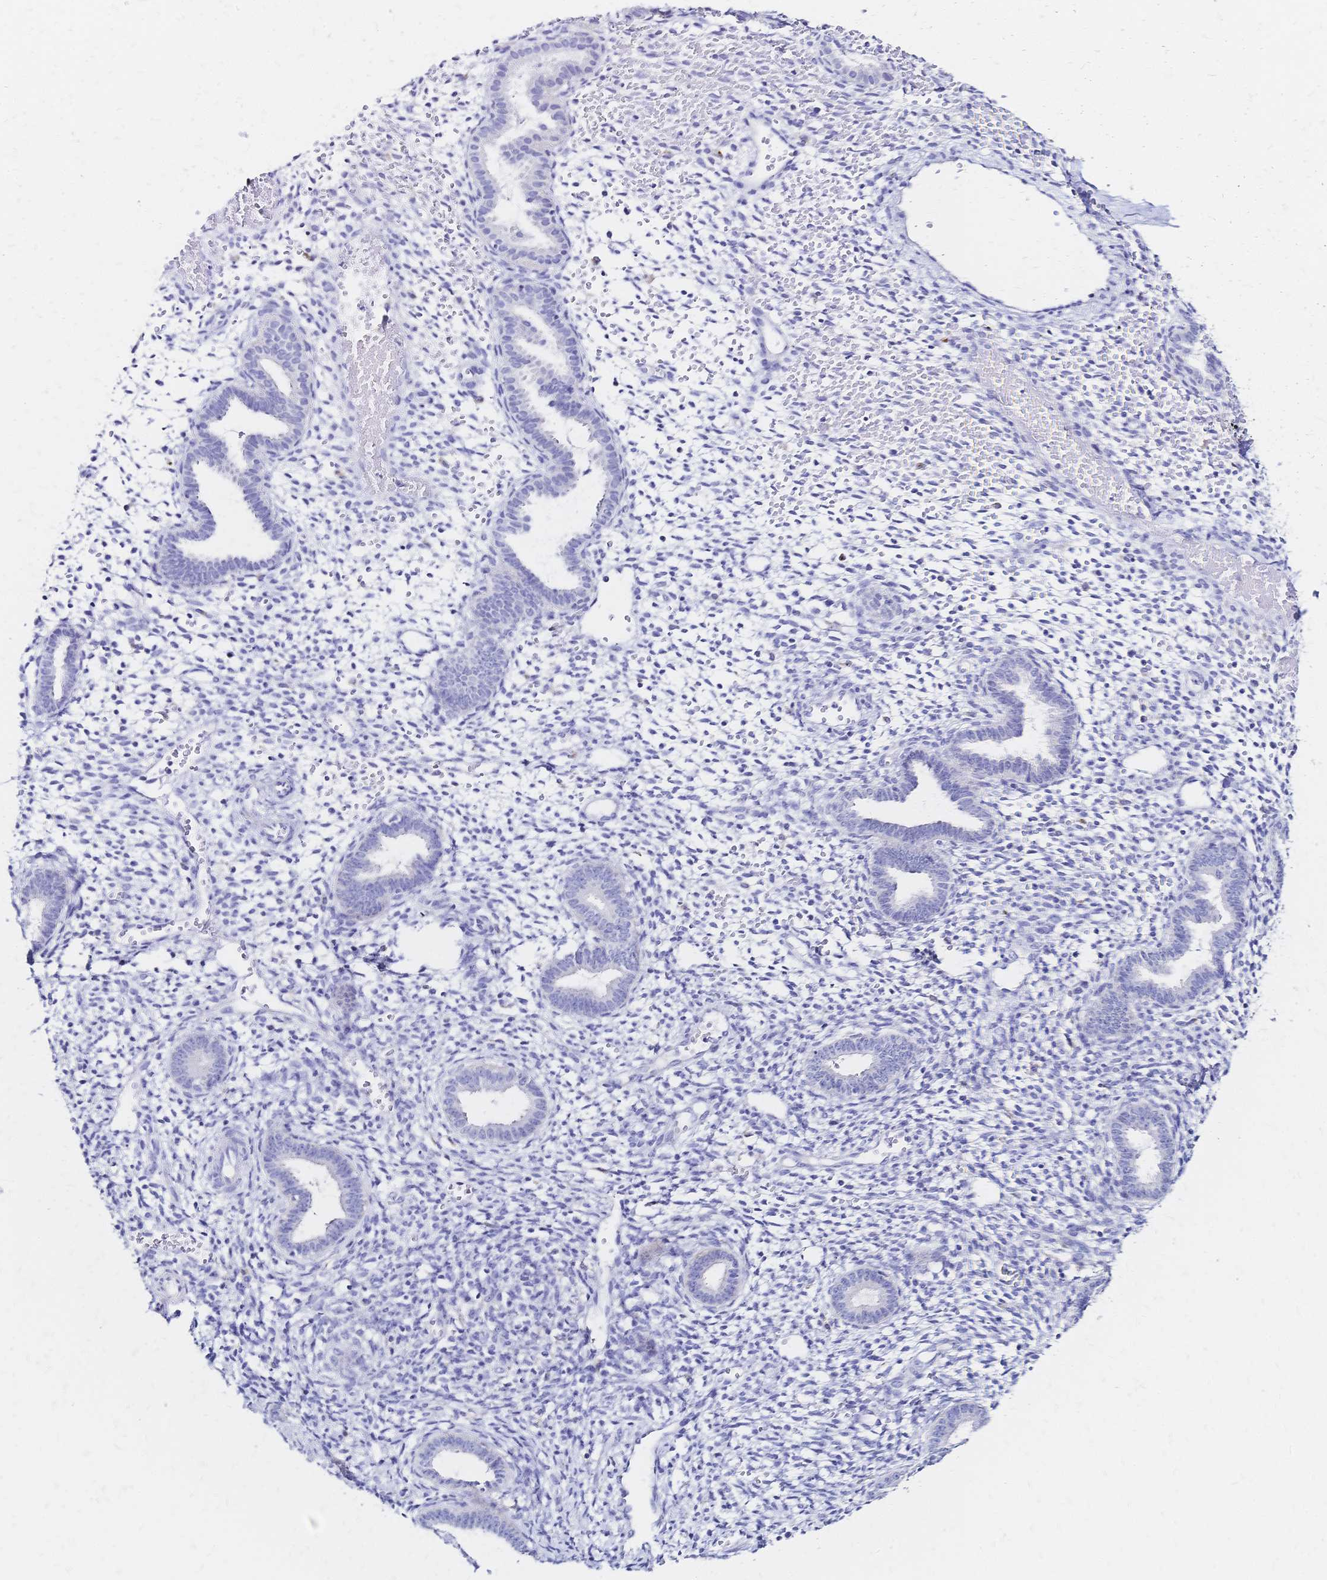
{"staining": {"intensity": "negative", "quantity": "none", "location": "none"}, "tissue": "endometrium", "cell_type": "Cells in endometrial stroma", "image_type": "normal", "snomed": [{"axis": "morphology", "description": "Normal tissue, NOS"}, {"axis": "topography", "description": "Endometrium"}], "caption": "A histopathology image of endometrium stained for a protein shows no brown staining in cells in endometrial stroma. The staining is performed using DAB (3,3'-diaminobenzidine) brown chromogen with nuclei counter-stained in using hematoxylin.", "gene": "SLC5A1", "patient": {"sex": "female", "age": 36}}